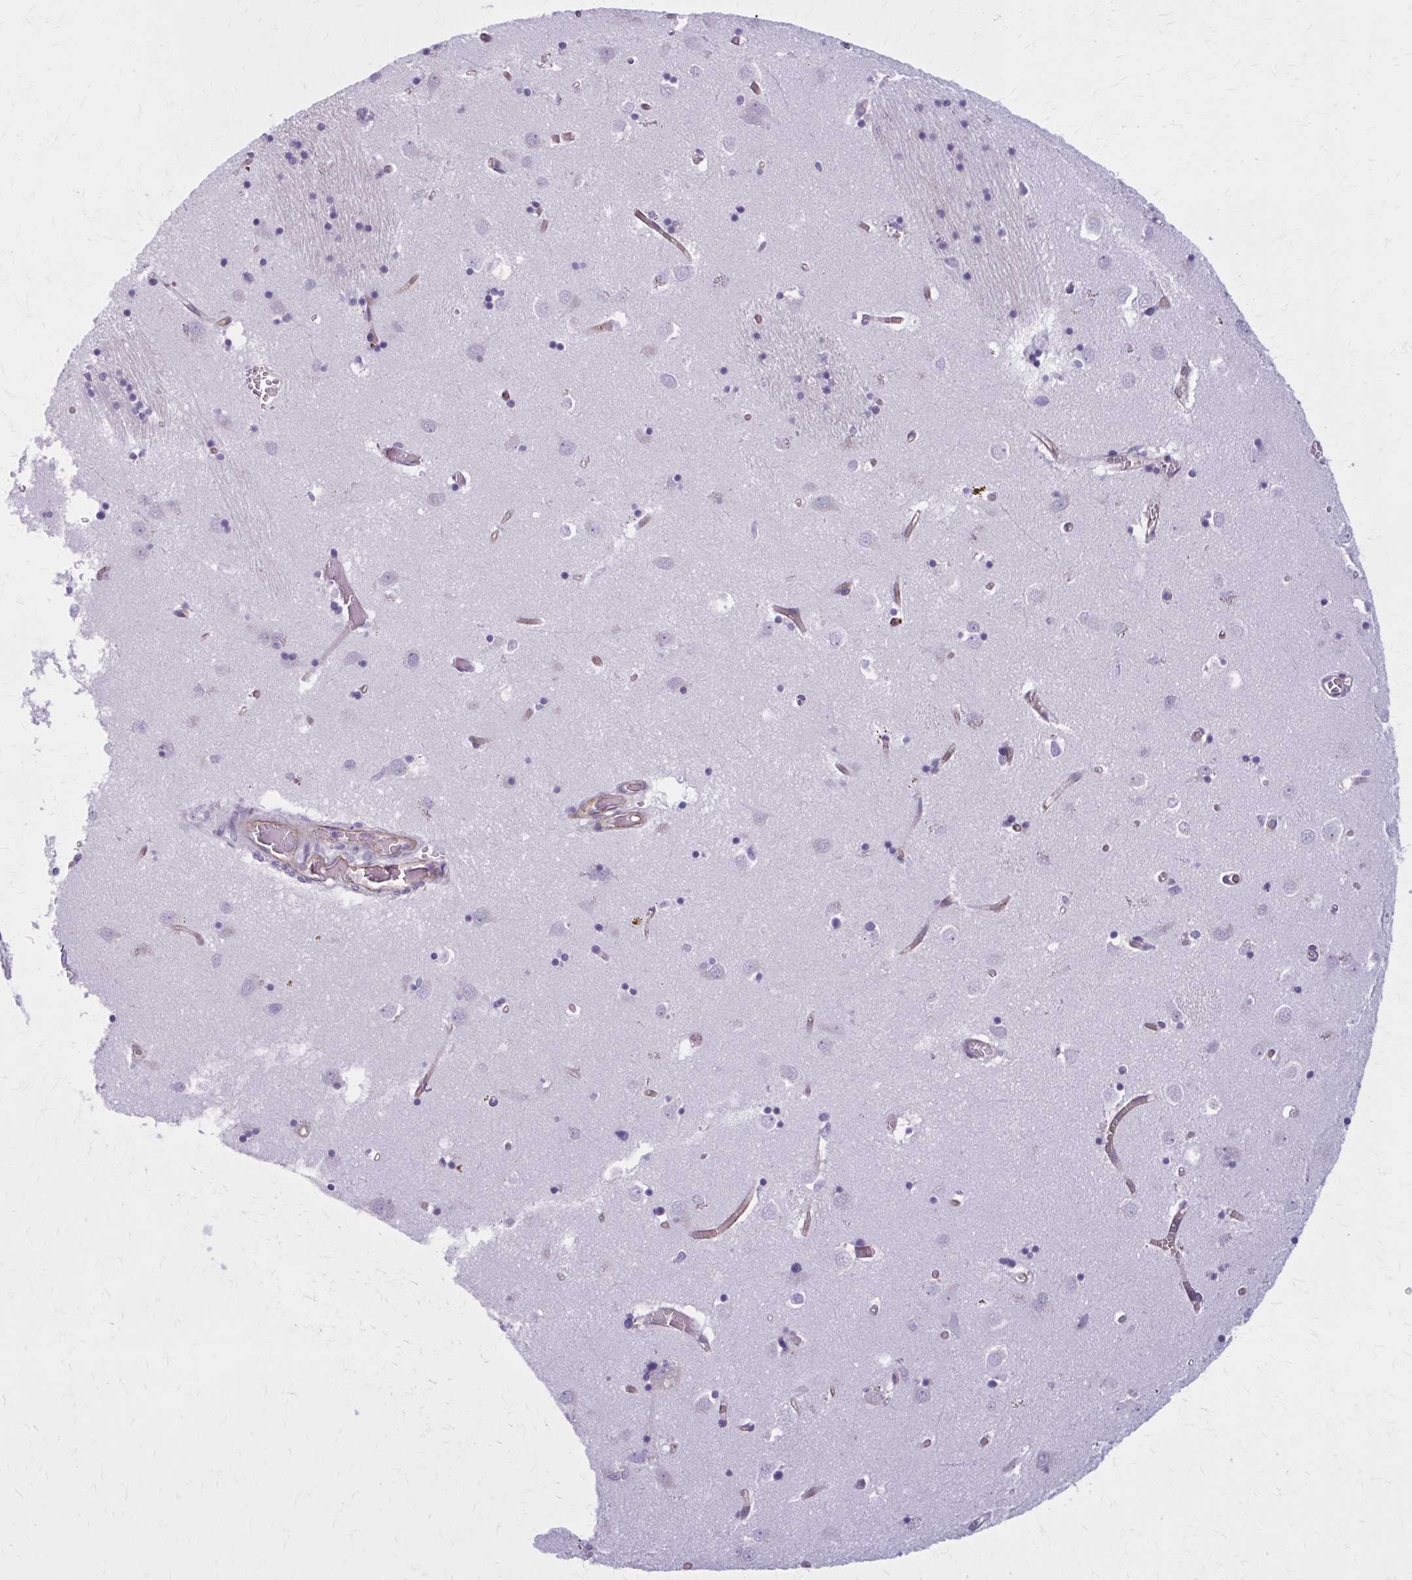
{"staining": {"intensity": "negative", "quantity": "none", "location": "none"}, "tissue": "caudate", "cell_type": "Glial cells", "image_type": "normal", "snomed": [{"axis": "morphology", "description": "Normal tissue, NOS"}, {"axis": "topography", "description": "Lateral ventricle wall"}], "caption": "High power microscopy micrograph of an immunohistochemistry micrograph of benign caudate, revealing no significant staining in glial cells. Brightfield microscopy of immunohistochemistry (IHC) stained with DAB (3,3'-diaminobenzidine) (brown) and hematoxylin (blue), captured at high magnification.", "gene": "ZDHHC7", "patient": {"sex": "male", "age": 70}}